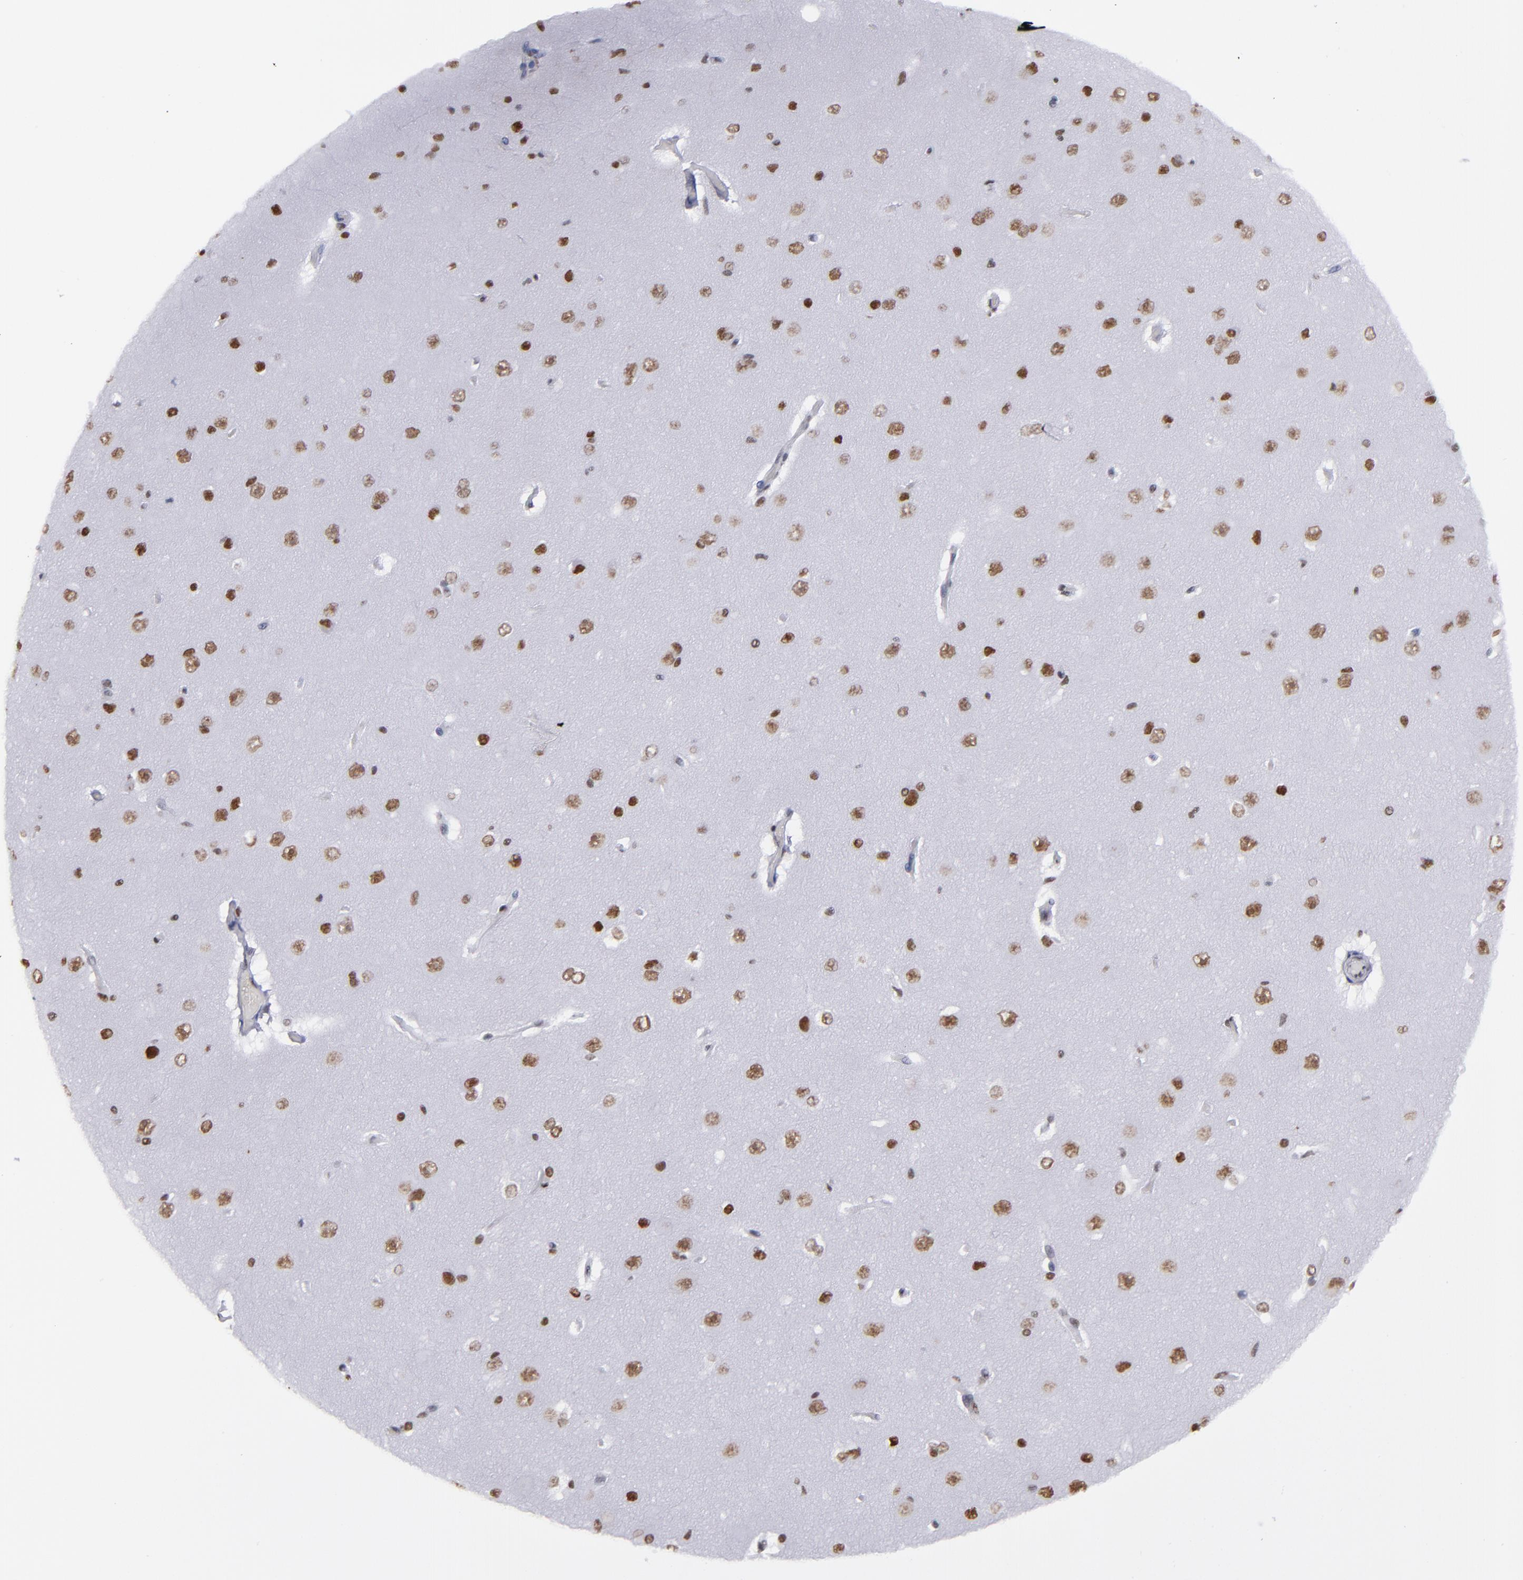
{"staining": {"intensity": "moderate", "quantity": "<25%", "location": "nuclear"}, "tissue": "cerebral cortex", "cell_type": "Endothelial cells", "image_type": "normal", "snomed": [{"axis": "morphology", "description": "Normal tissue, NOS"}, {"axis": "topography", "description": "Cerebral cortex"}], "caption": "High-power microscopy captured an immunohistochemistry (IHC) photomicrograph of benign cerebral cortex, revealing moderate nuclear positivity in about <25% of endothelial cells. The staining was performed using DAB (3,3'-diaminobenzidine), with brown indicating positive protein expression. Nuclei are stained blue with hematoxylin.", "gene": "TERF2", "patient": {"sex": "female", "age": 45}}